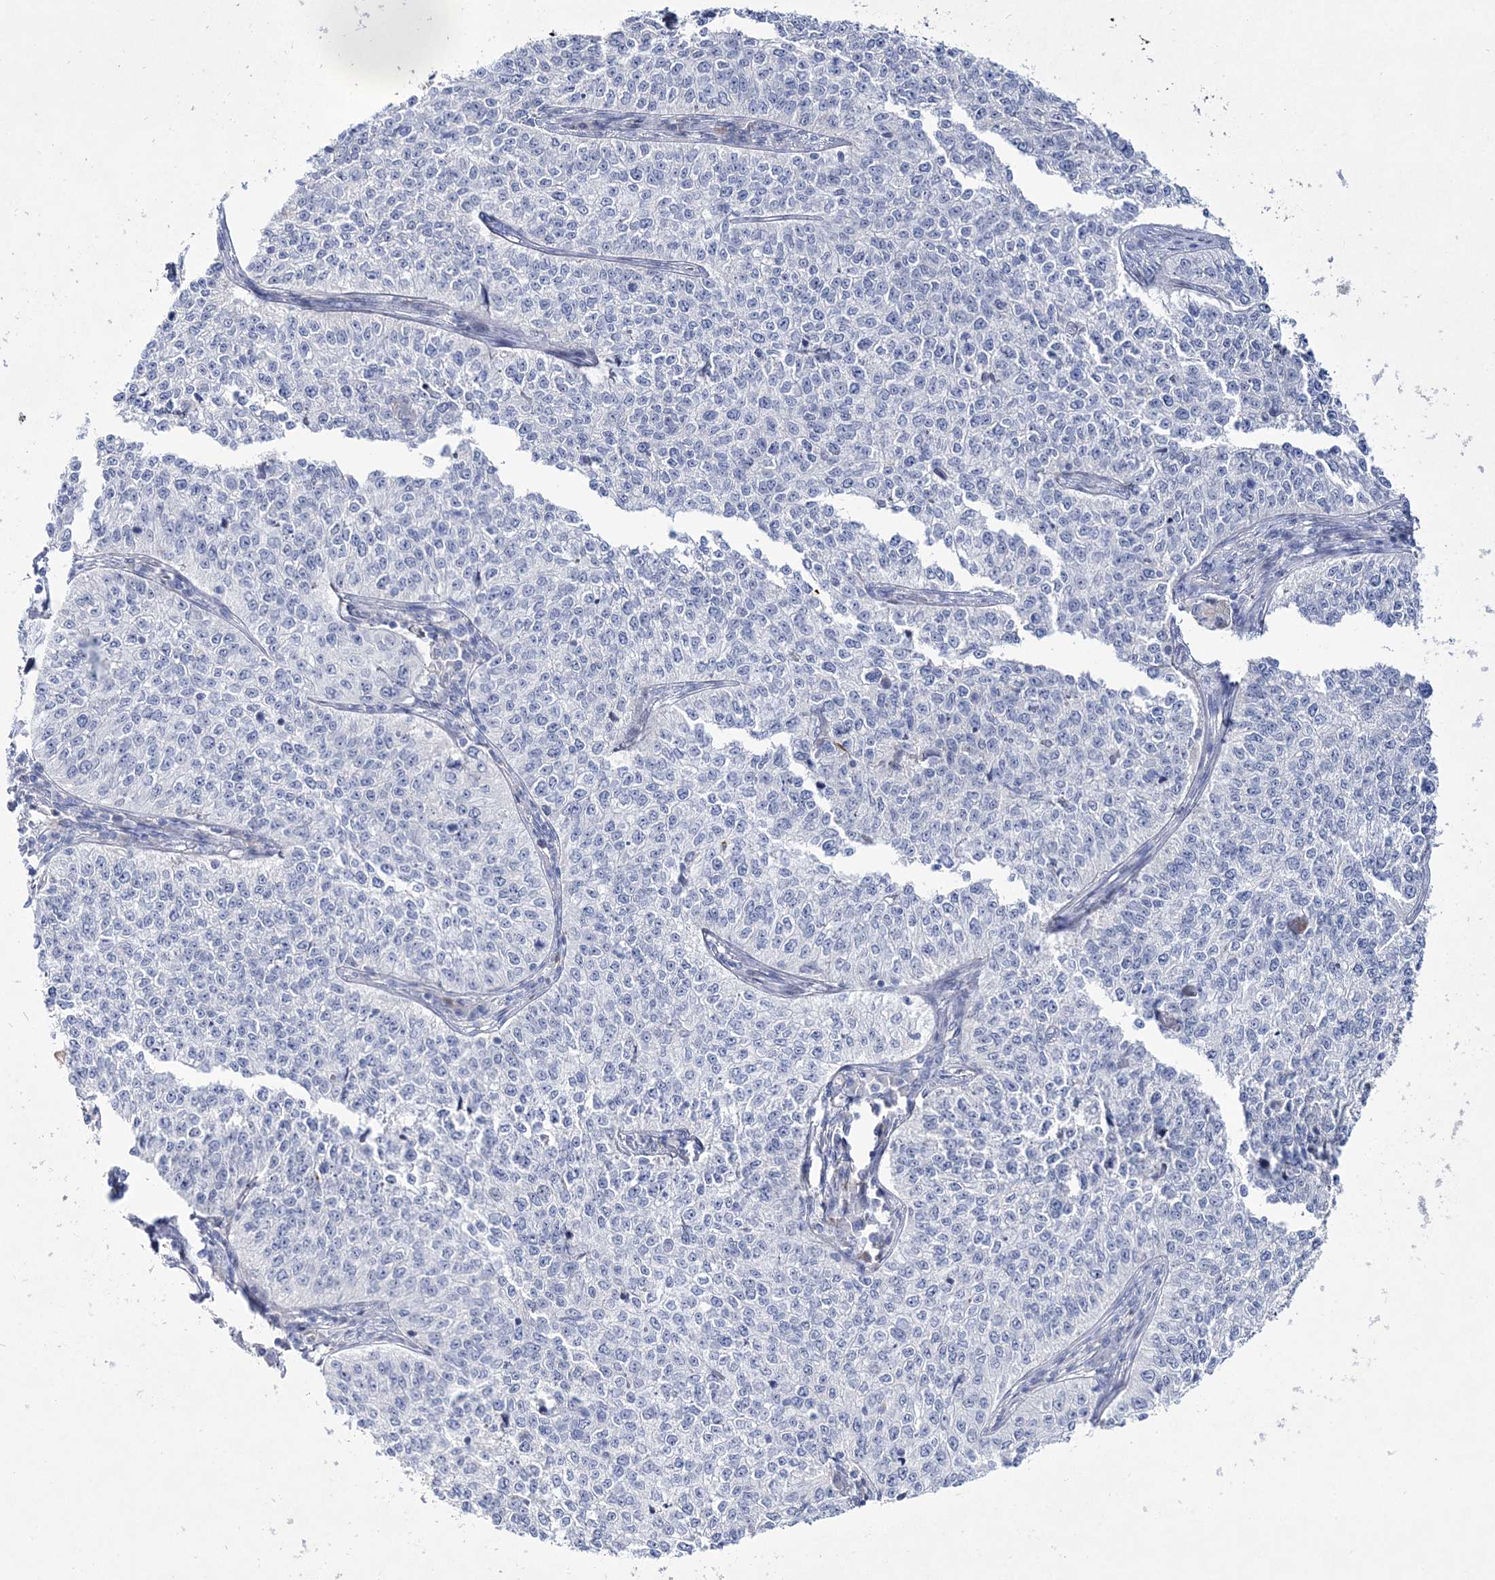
{"staining": {"intensity": "negative", "quantity": "none", "location": "none"}, "tissue": "cervical cancer", "cell_type": "Tumor cells", "image_type": "cancer", "snomed": [{"axis": "morphology", "description": "Squamous cell carcinoma, NOS"}, {"axis": "topography", "description": "Cervix"}], "caption": "This is a micrograph of immunohistochemistry (IHC) staining of cervical squamous cell carcinoma, which shows no expression in tumor cells.", "gene": "ANO1", "patient": {"sex": "female", "age": 35}}